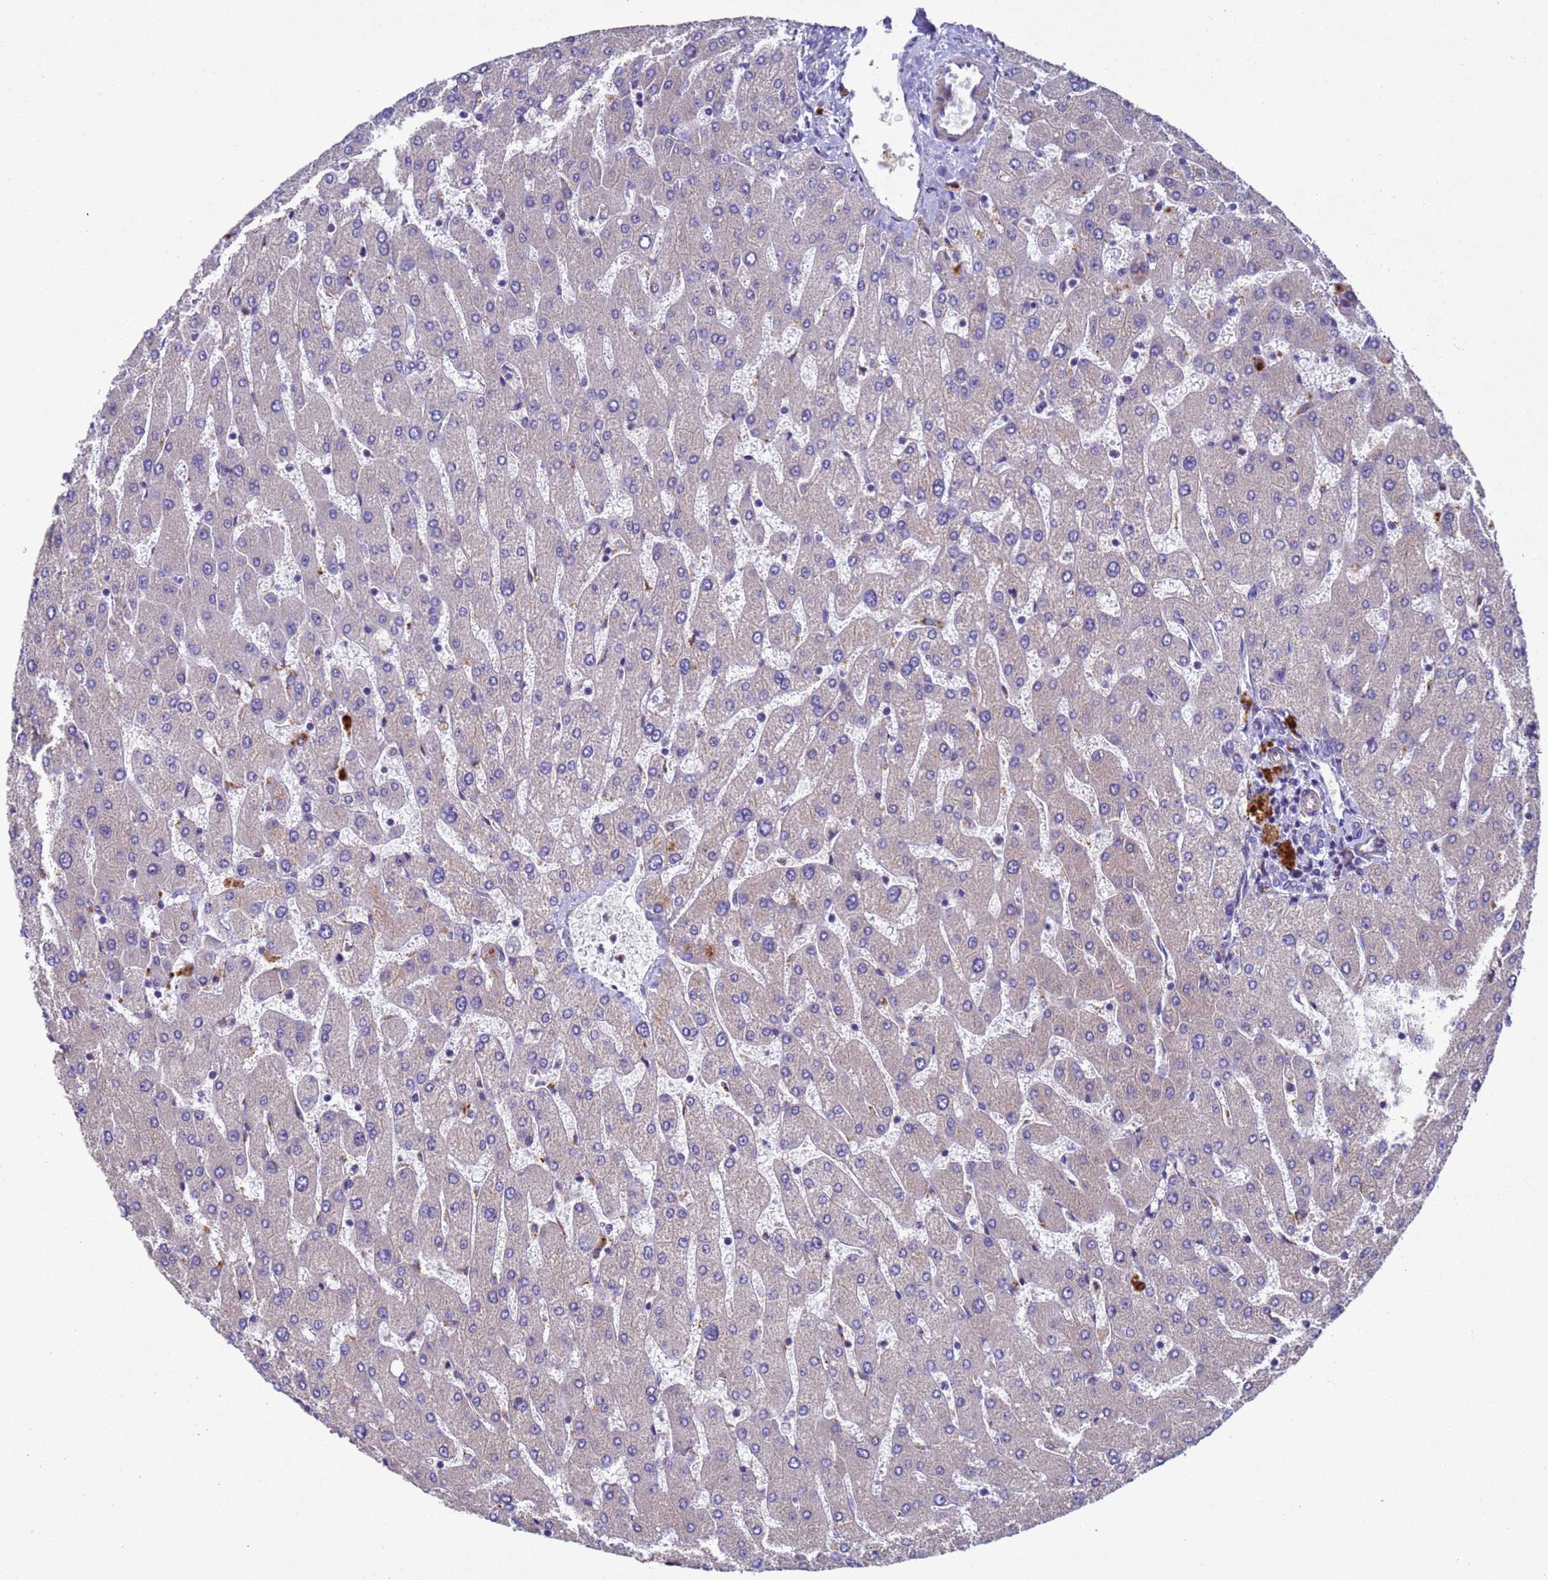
{"staining": {"intensity": "negative", "quantity": "none", "location": "none"}, "tissue": "liver", "cell_type": "Cholangiocytes", "image_type": "normal", "snomed": [{"axis": "morphology", "description": "Normal tissue, NOS"}, {"axis": "topography", "description": "Liver"}], "caption": "DAB immunohistochemical staining of unremarkable human liver shows no significant expression in cholangiocytes. The staining is performed using DAB brown chromogen with nuclei counter-stained in using hematoxylin.", "gene": "TBK1", "patient": {"sex": "male", "age": 55}}